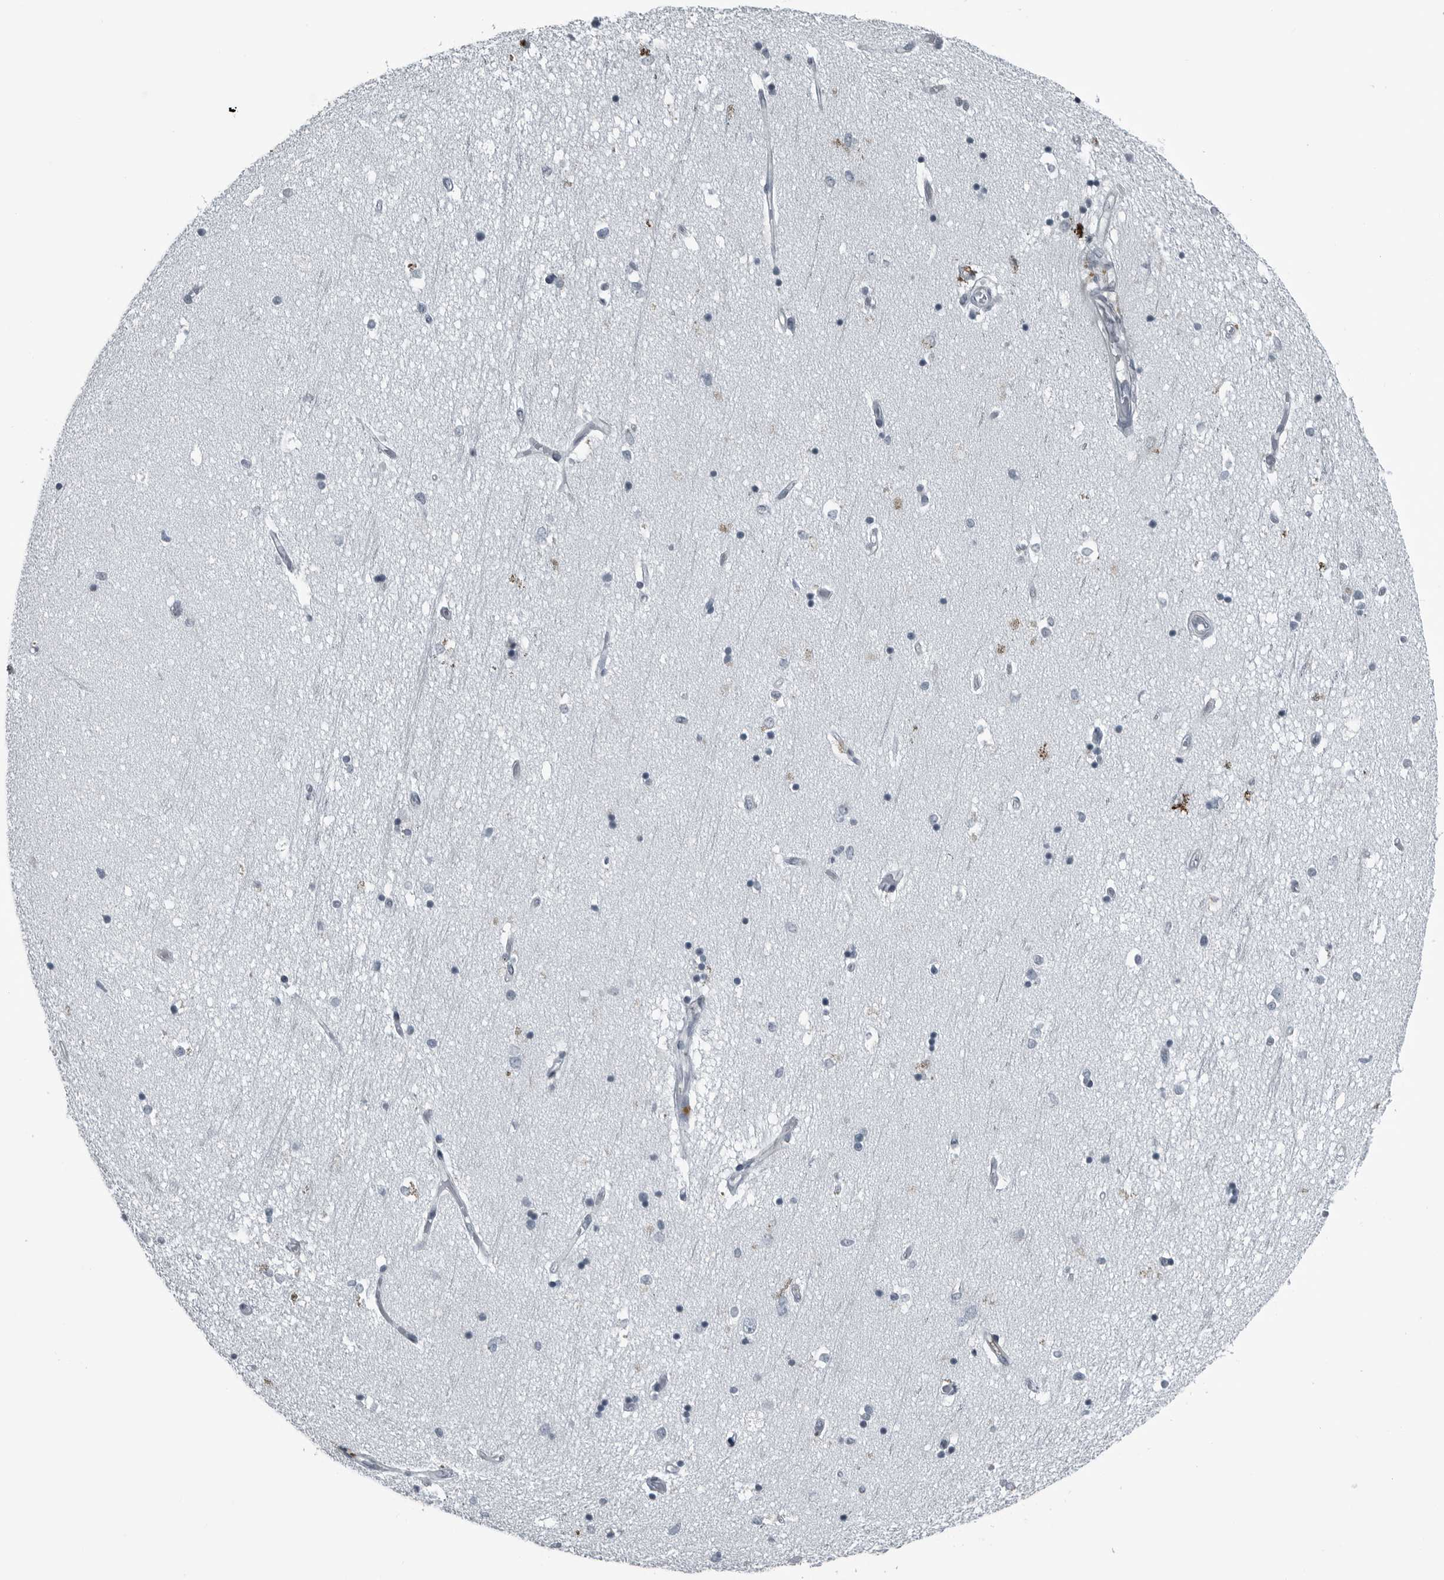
{"staining": {"intensity": "negative", "quantity": "none", "location": "none"}, "tissue": "hippocampus", "cell_type": "Glial cells", "image_type": "normal", "snomed": [{"axis": "morphology", "description": "Normal tissue, NOS"}, {"axis": "topography", "description": "Hippocampus"}], "caption": "Human hippocampus stained for a protein using immunohistochemistry reveals no staining in glial cells.", "gene": "GAK", "patient": {"sex": "male", "age": 45}}